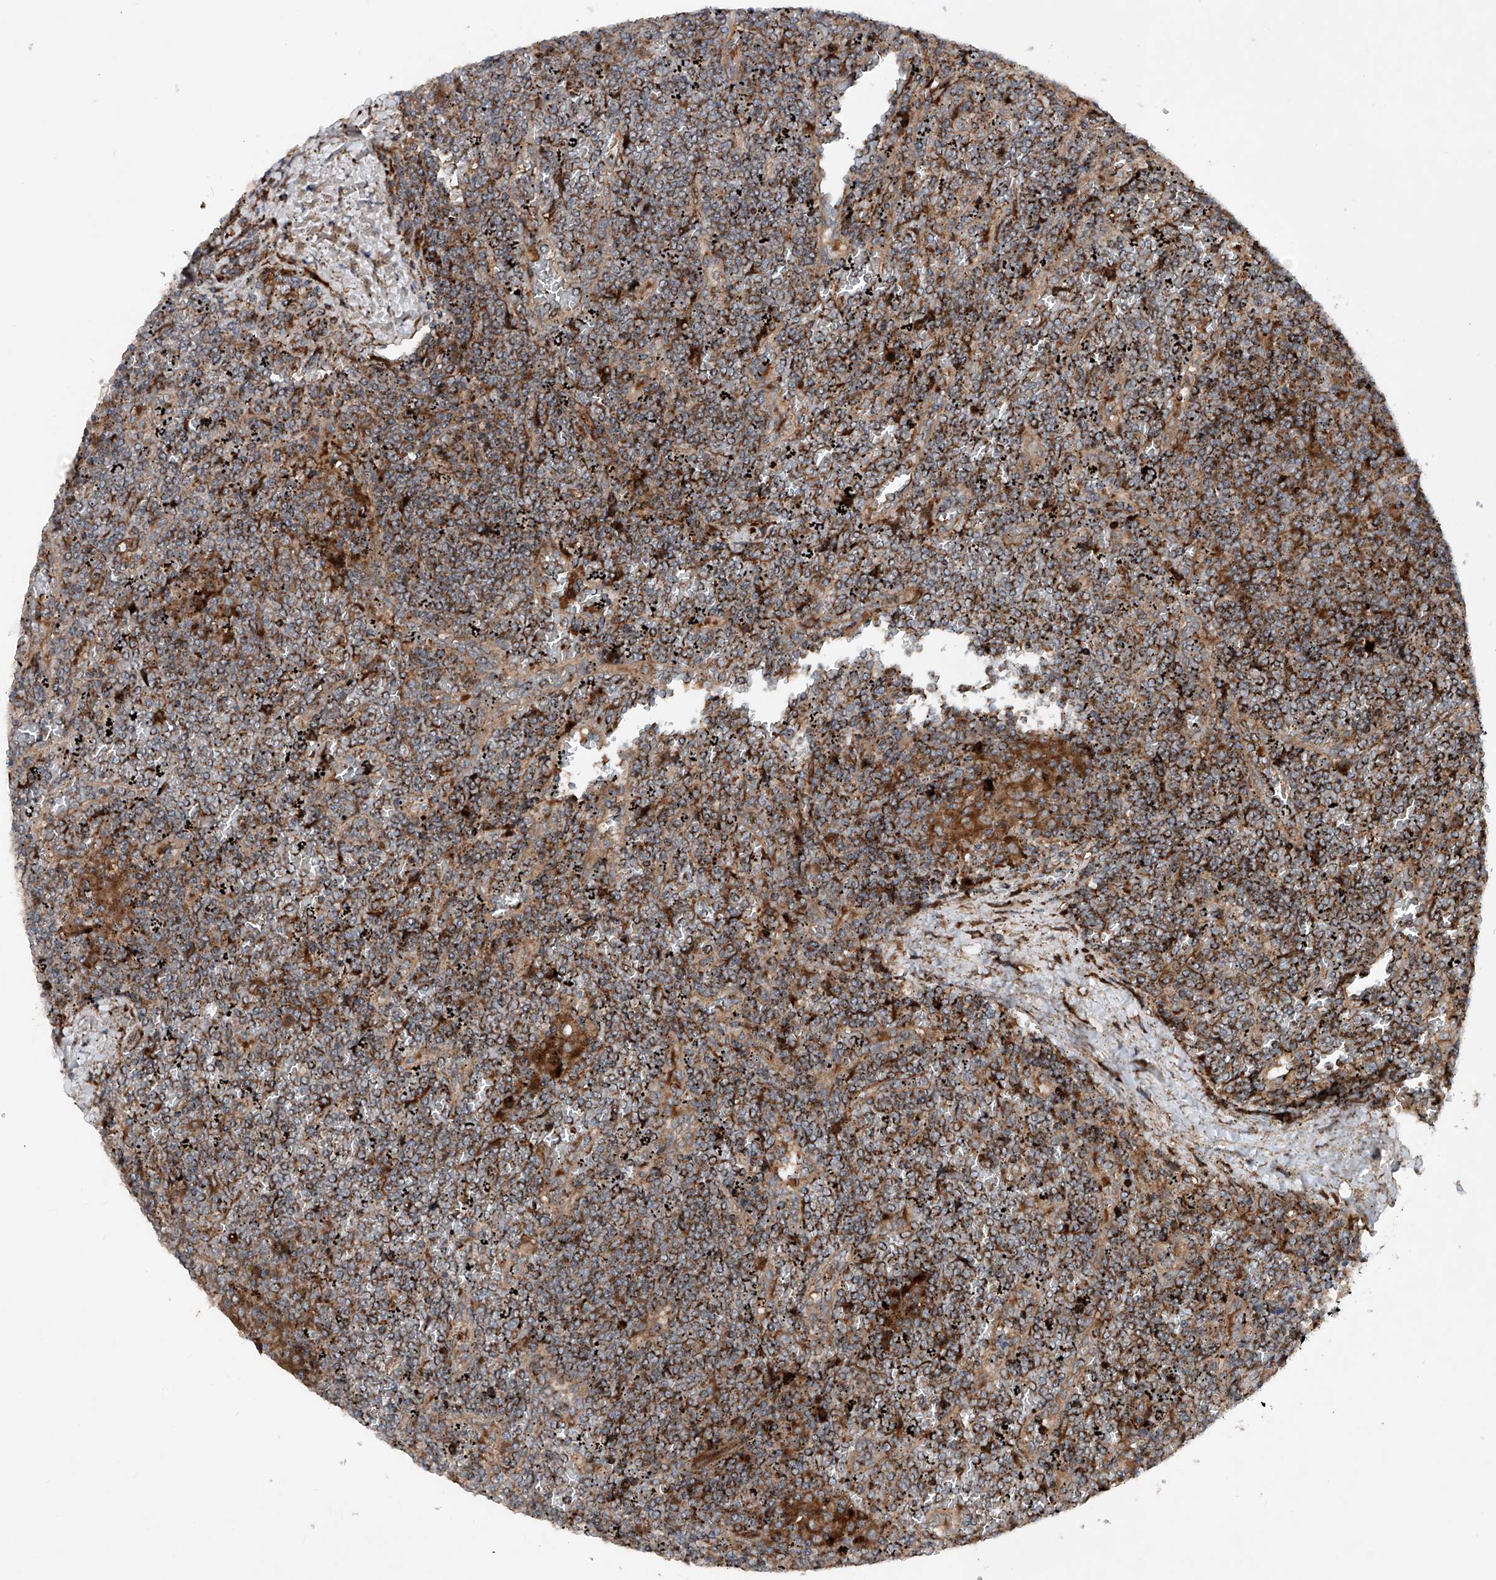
{"staining": {"intensity": "moderate", "quantity": ">75%", "location": "cytoplasmic/membranous"}, "tissue": "lymphoma", "cell_type": "Tumor cells", "image_type": "cancer", "snomed": [{"axis": "morphology", "description": "Malignant lymphoma, non-Hodgkin's type, Low grade"}, {"axis": "topography", "description": "Spleen"}], "caption": "The histopathology image demonstrates staining of low-grade malignant lymphoma, non-Hodgkin's type, revealing moderate cytoplasmic/membranous protein positivity (brown color) within tumor cells.", "gene": "DAD1", "patient": {"sex": "female", "age": 19}}